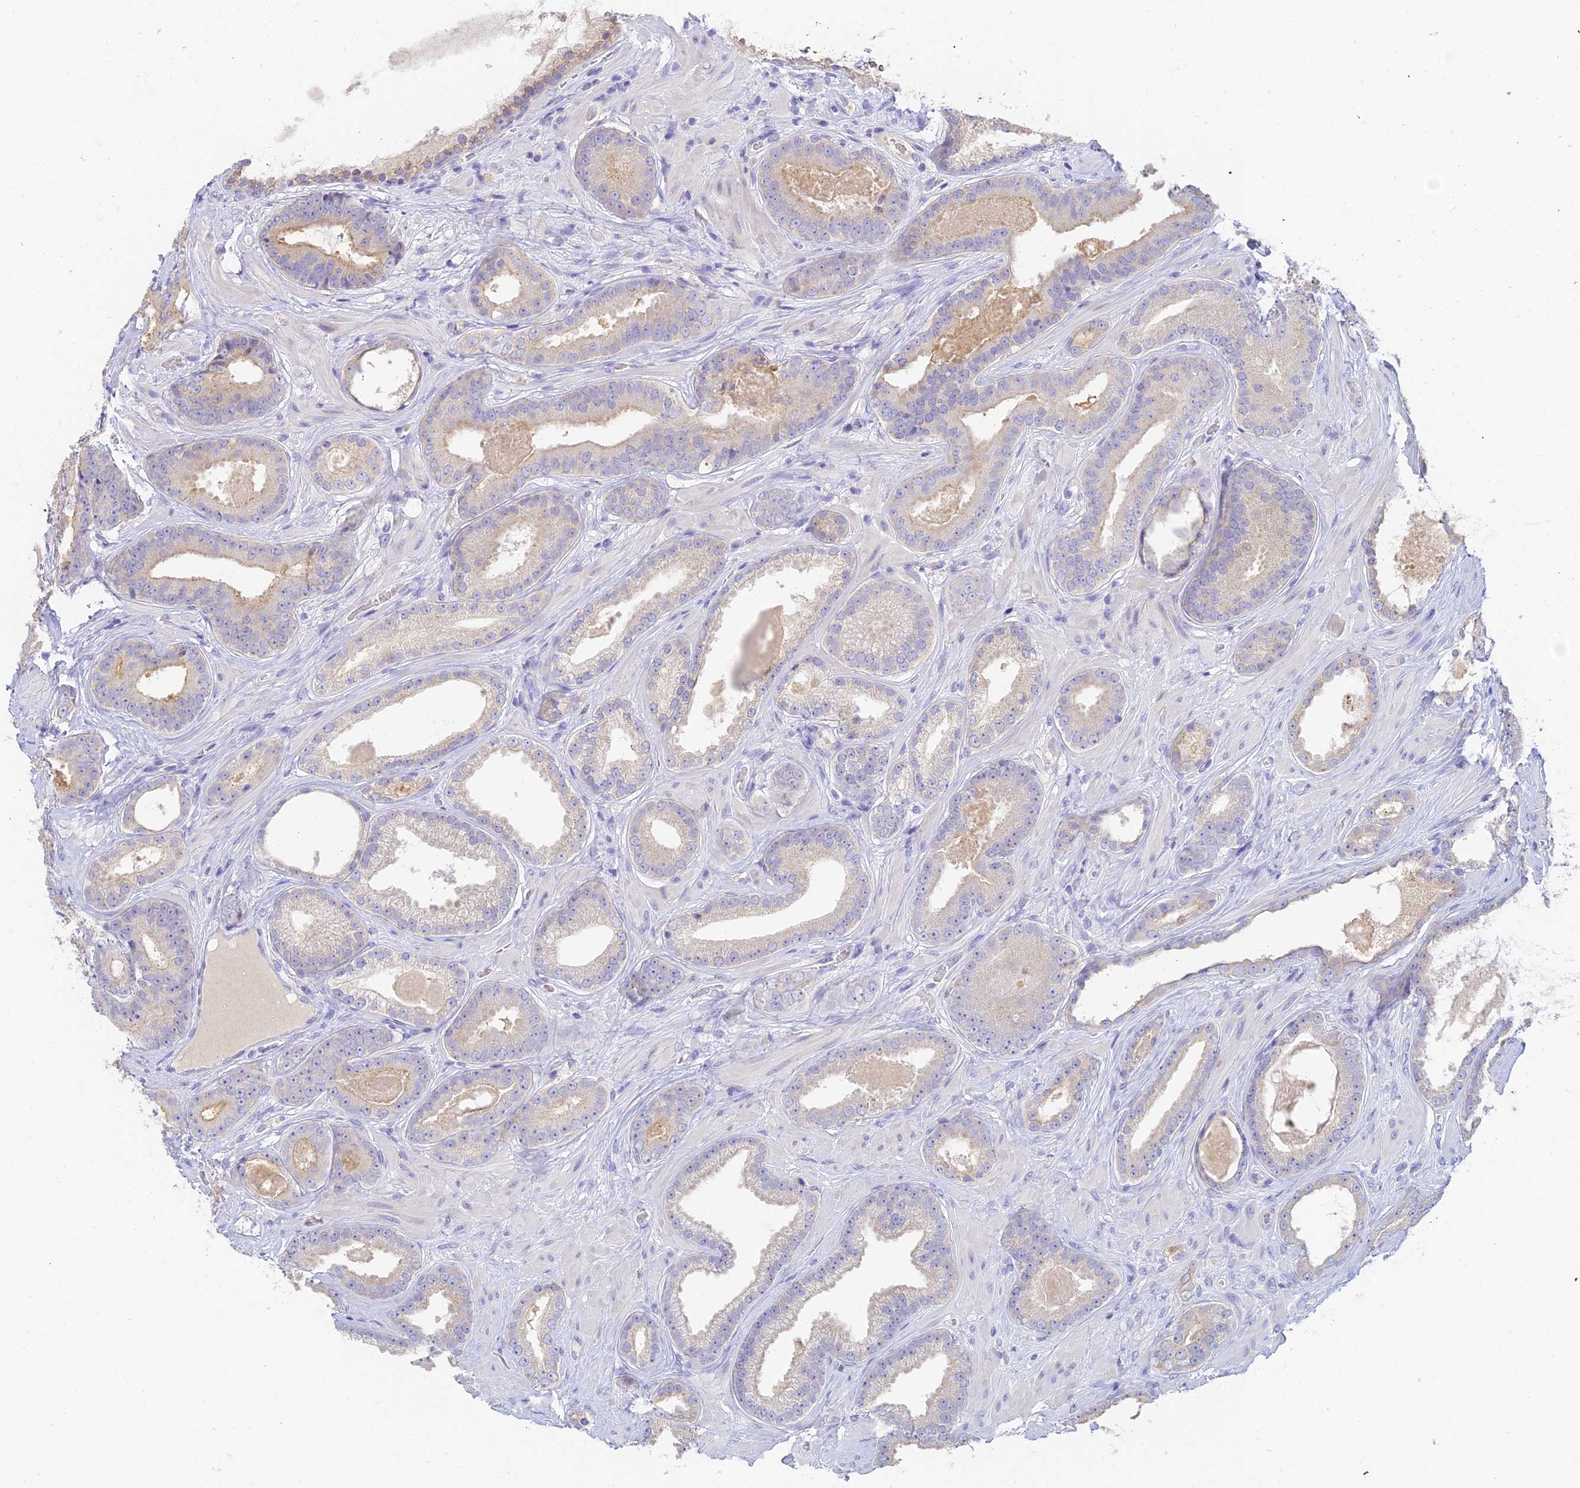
{"staining": {"intensity": "negative", "quantity": "none", "location": "none"}, "tissue": "prostate cancer", "cell_type": "Tumor cells", "image_type": "cancer", "snomed": [{"axis": "morphology", "description": "Adenocarcinoma, Low grade"}, {"axis": "topography", "description": "Prostate"}], "caption": "Immunohistochemical staining of human prostate cancer (low-grade adenocarcinoma) exhibits no significant staining in tumor cells.", "gene": "INTS13", "patient": {"sex": "male", "age": 57}}